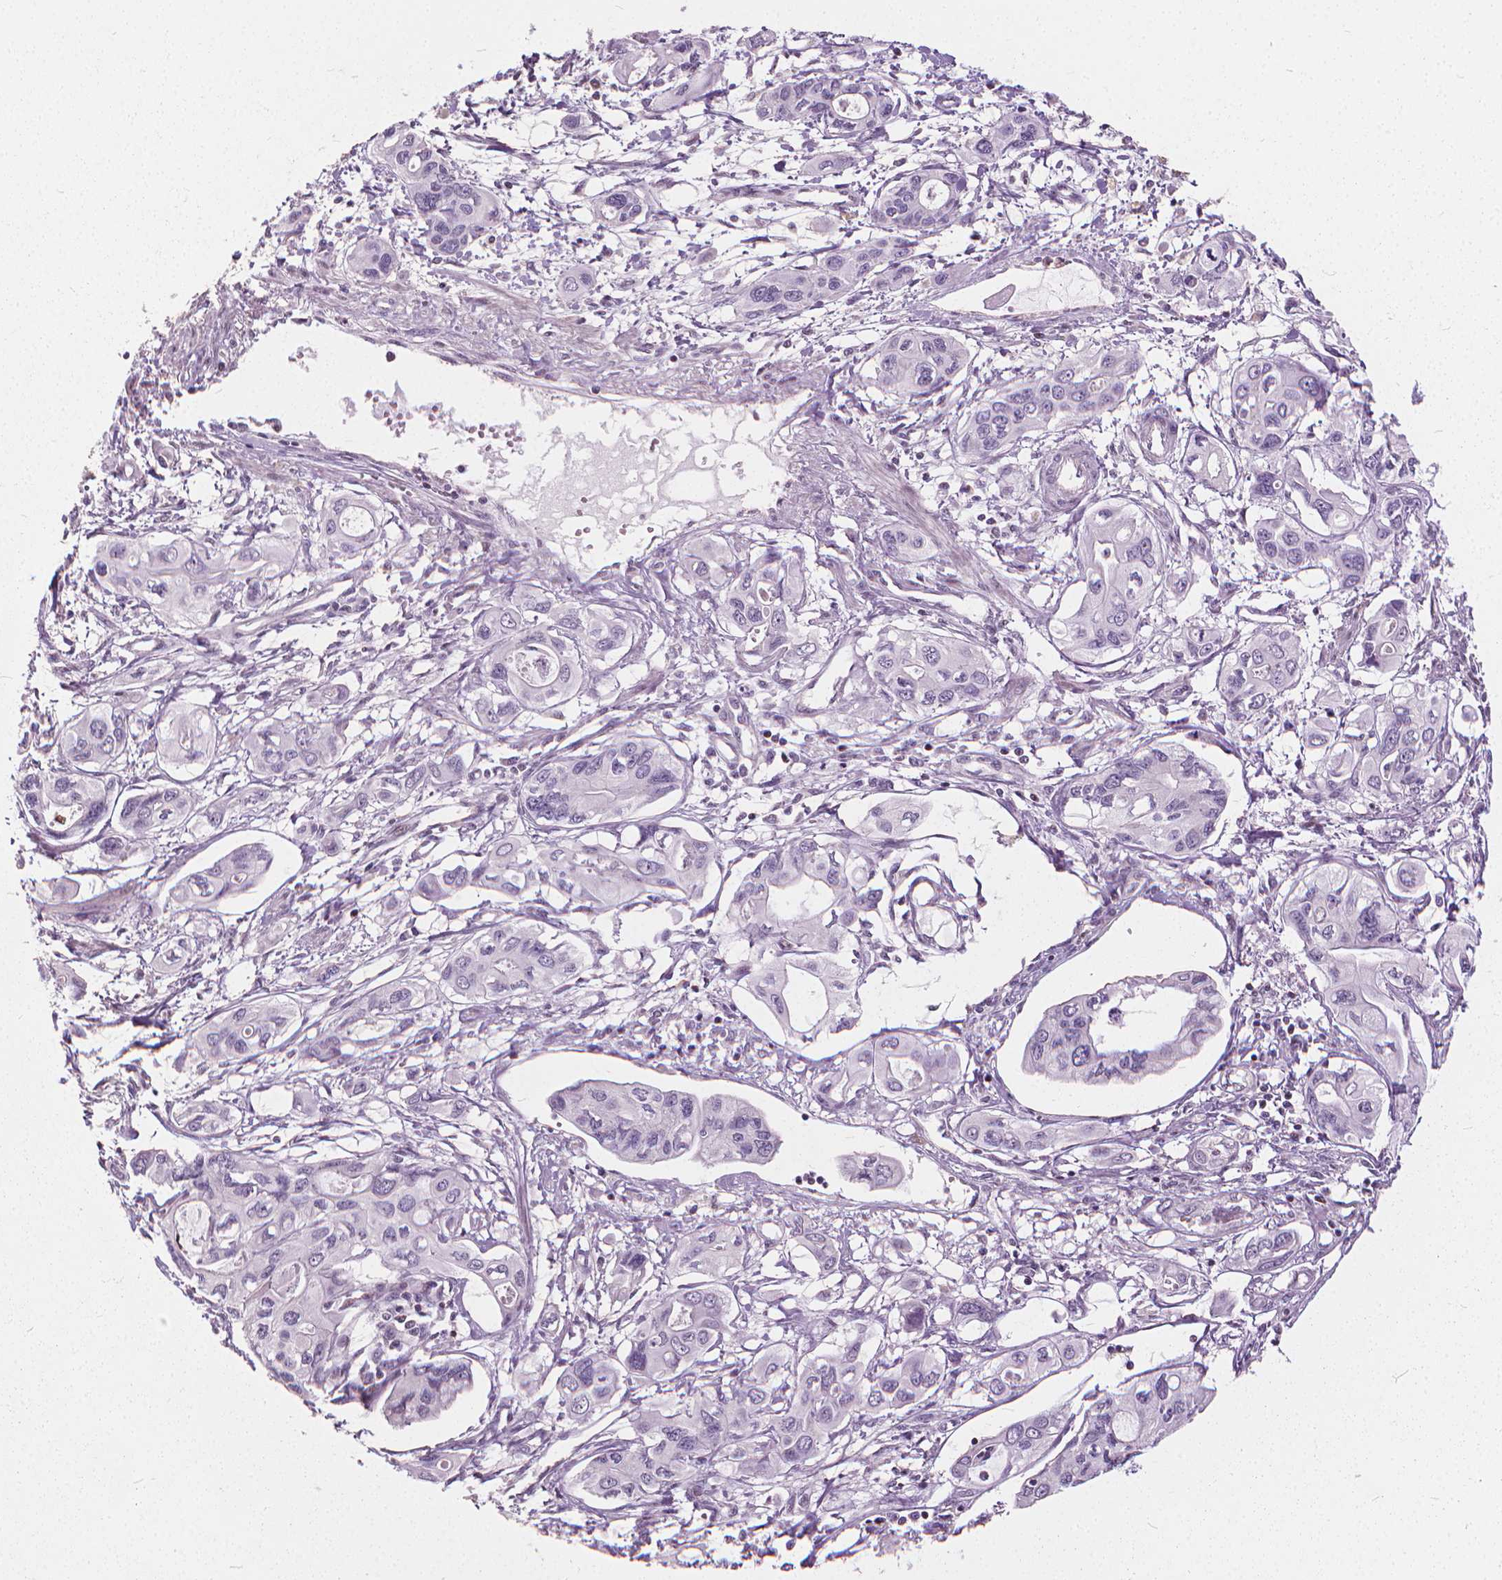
{"staining": {"intensity": "negative", "quantity": "none", "location": "none"}, "tissue": "pancreatic cancer", "cell_type": "Tumor cells", "image_type": "cancer", "snomed": [{"axis": "morphology", "description": "Adenocarcinoma, NOS"}, {"axis": "topography", "description": "Pancreas"}], "caption": "Tumor cells are negative for protein expression in human pancreatic adenocarcinoma.", "gene": "STAT5B", "patient": {"sex": "male", "age": 60}}